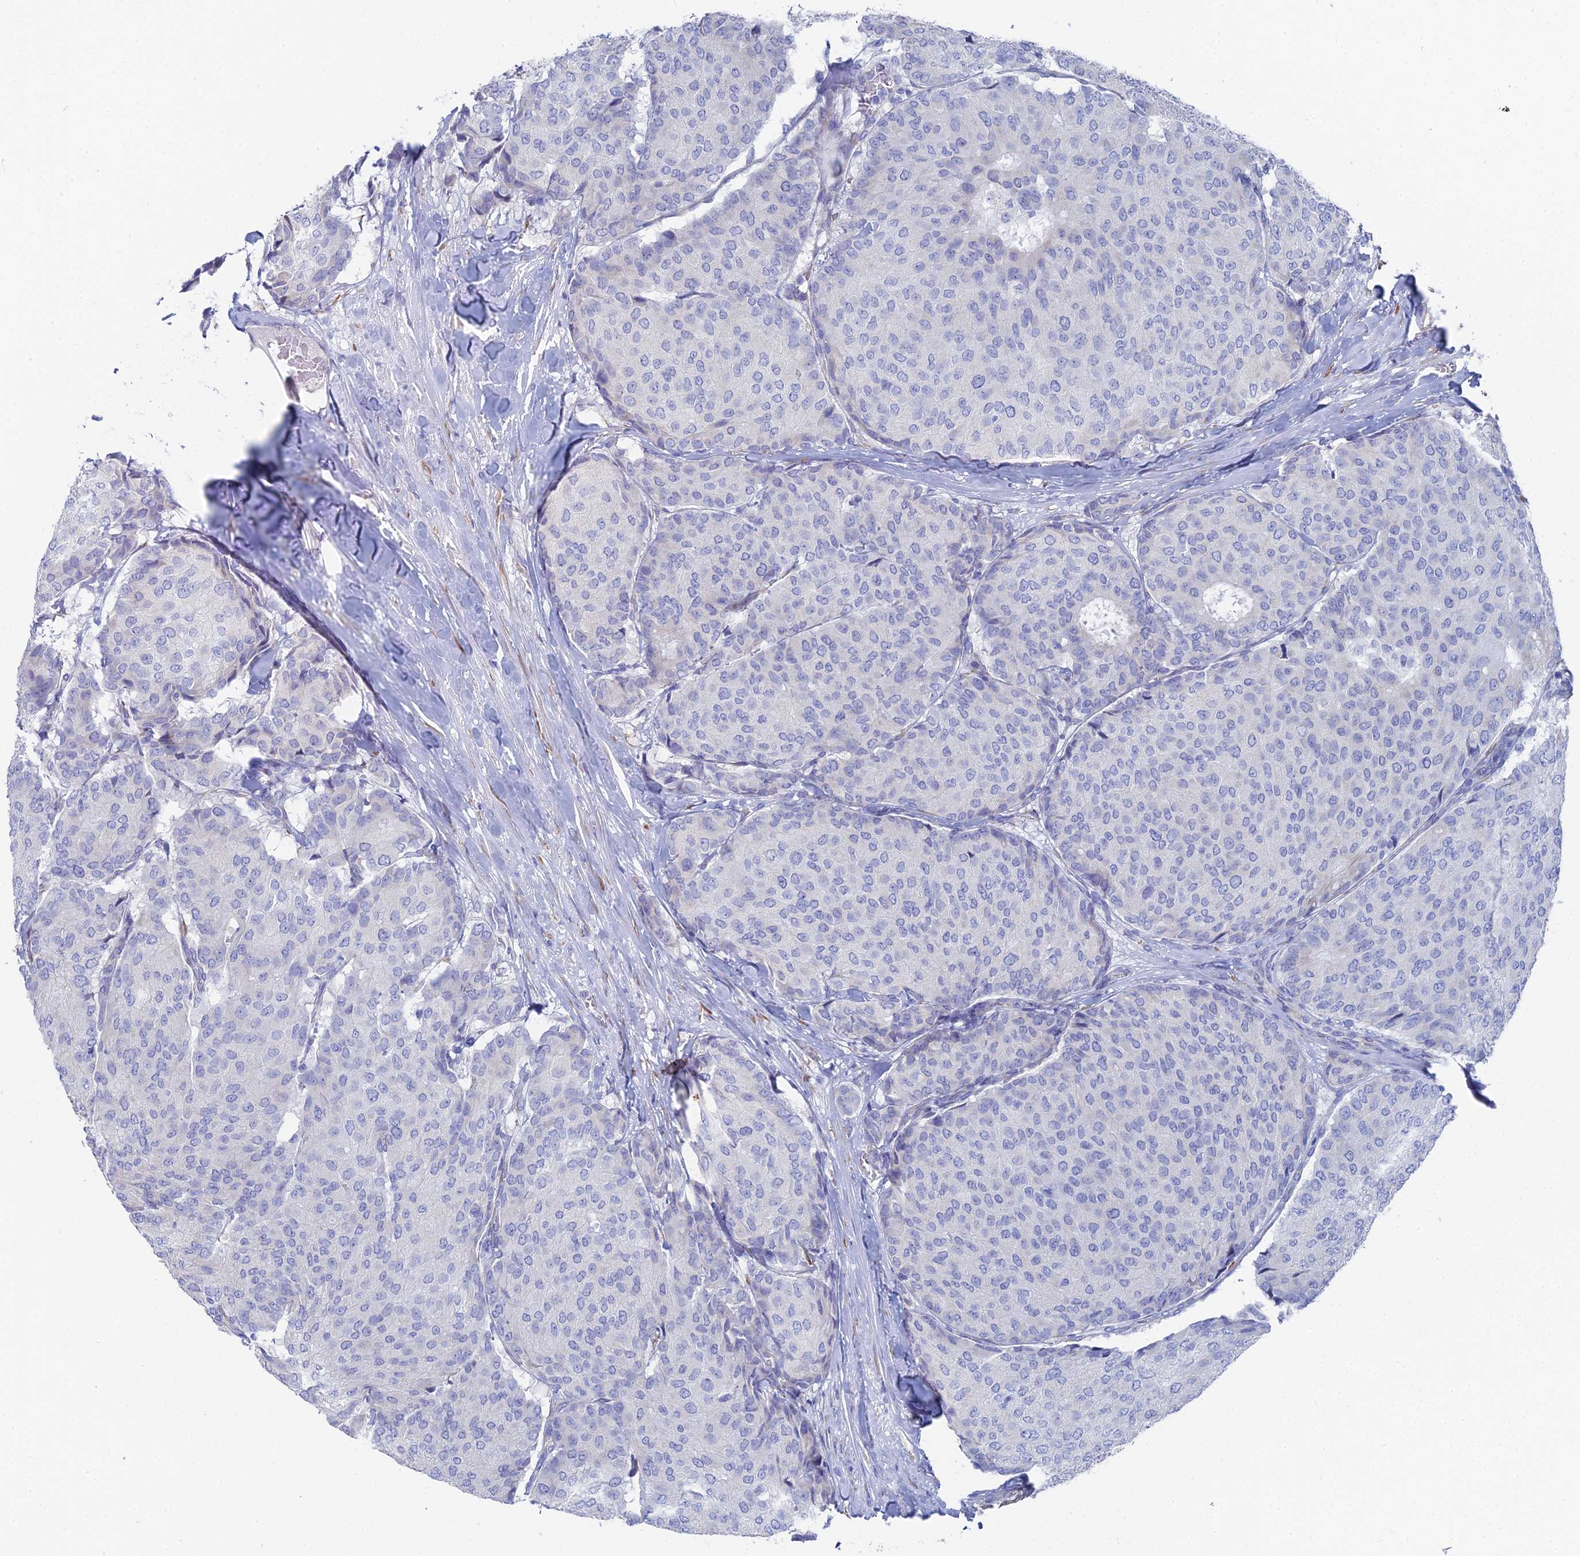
{"staining": {"intensity": "negative", "quantity": "none", "location": "none"}, "tissue": "breast cancer", "cell_type": "Tumor cells", "image_type": "cancer", "snomed": [{"axis": "morphology", "description": "Duct carcinoma"}, {"axis": "topography", "description": "Breast"}], "caption": "IHC photomicrograph of human breast cancer (invasive ductal carcinoma) stained for a protein (brown), which demonstrates no staining in tumor cells.", "gene": "TNNT3", "patient": {"sex": "female", "age": 75}}